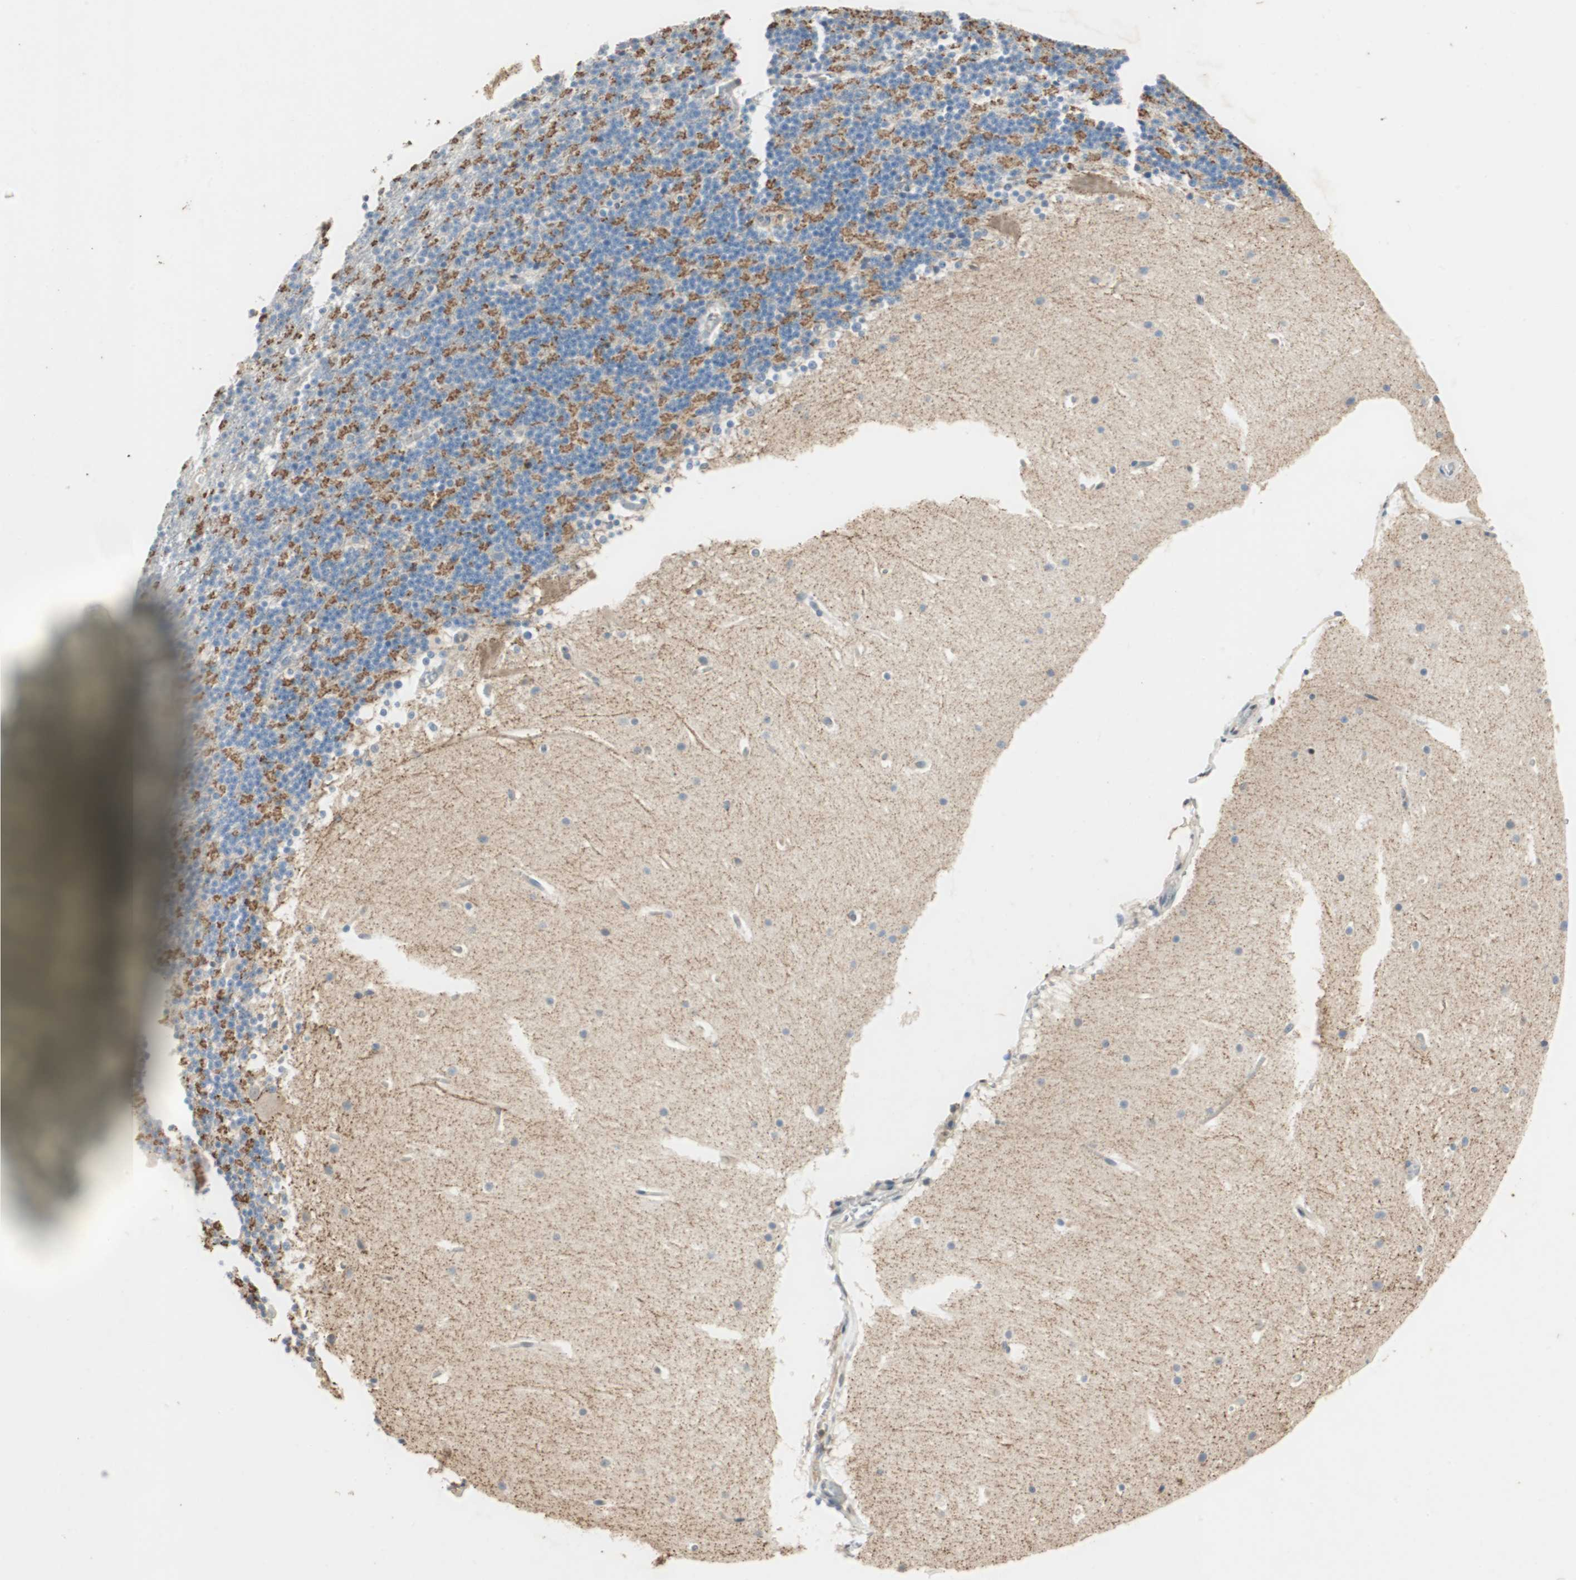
{"staining": {"intensity": "negative", "quantity": "none", "location": "none"}, "tissue": "cerebellum", "cell_type": "Cells in granular layer", "image_type": "normal", "snomed": [{"axis": "morphology", "description": "Normal tissue, NOS"}, {"axis": "topography", "description": "Cerebellum"}], "caption": "This is an IHC micrograph of normal cerebellum. There is no expression in cells in granular layer.", "gene": "SERPINB5", "patient": {"sex": "male", "age": 45}}